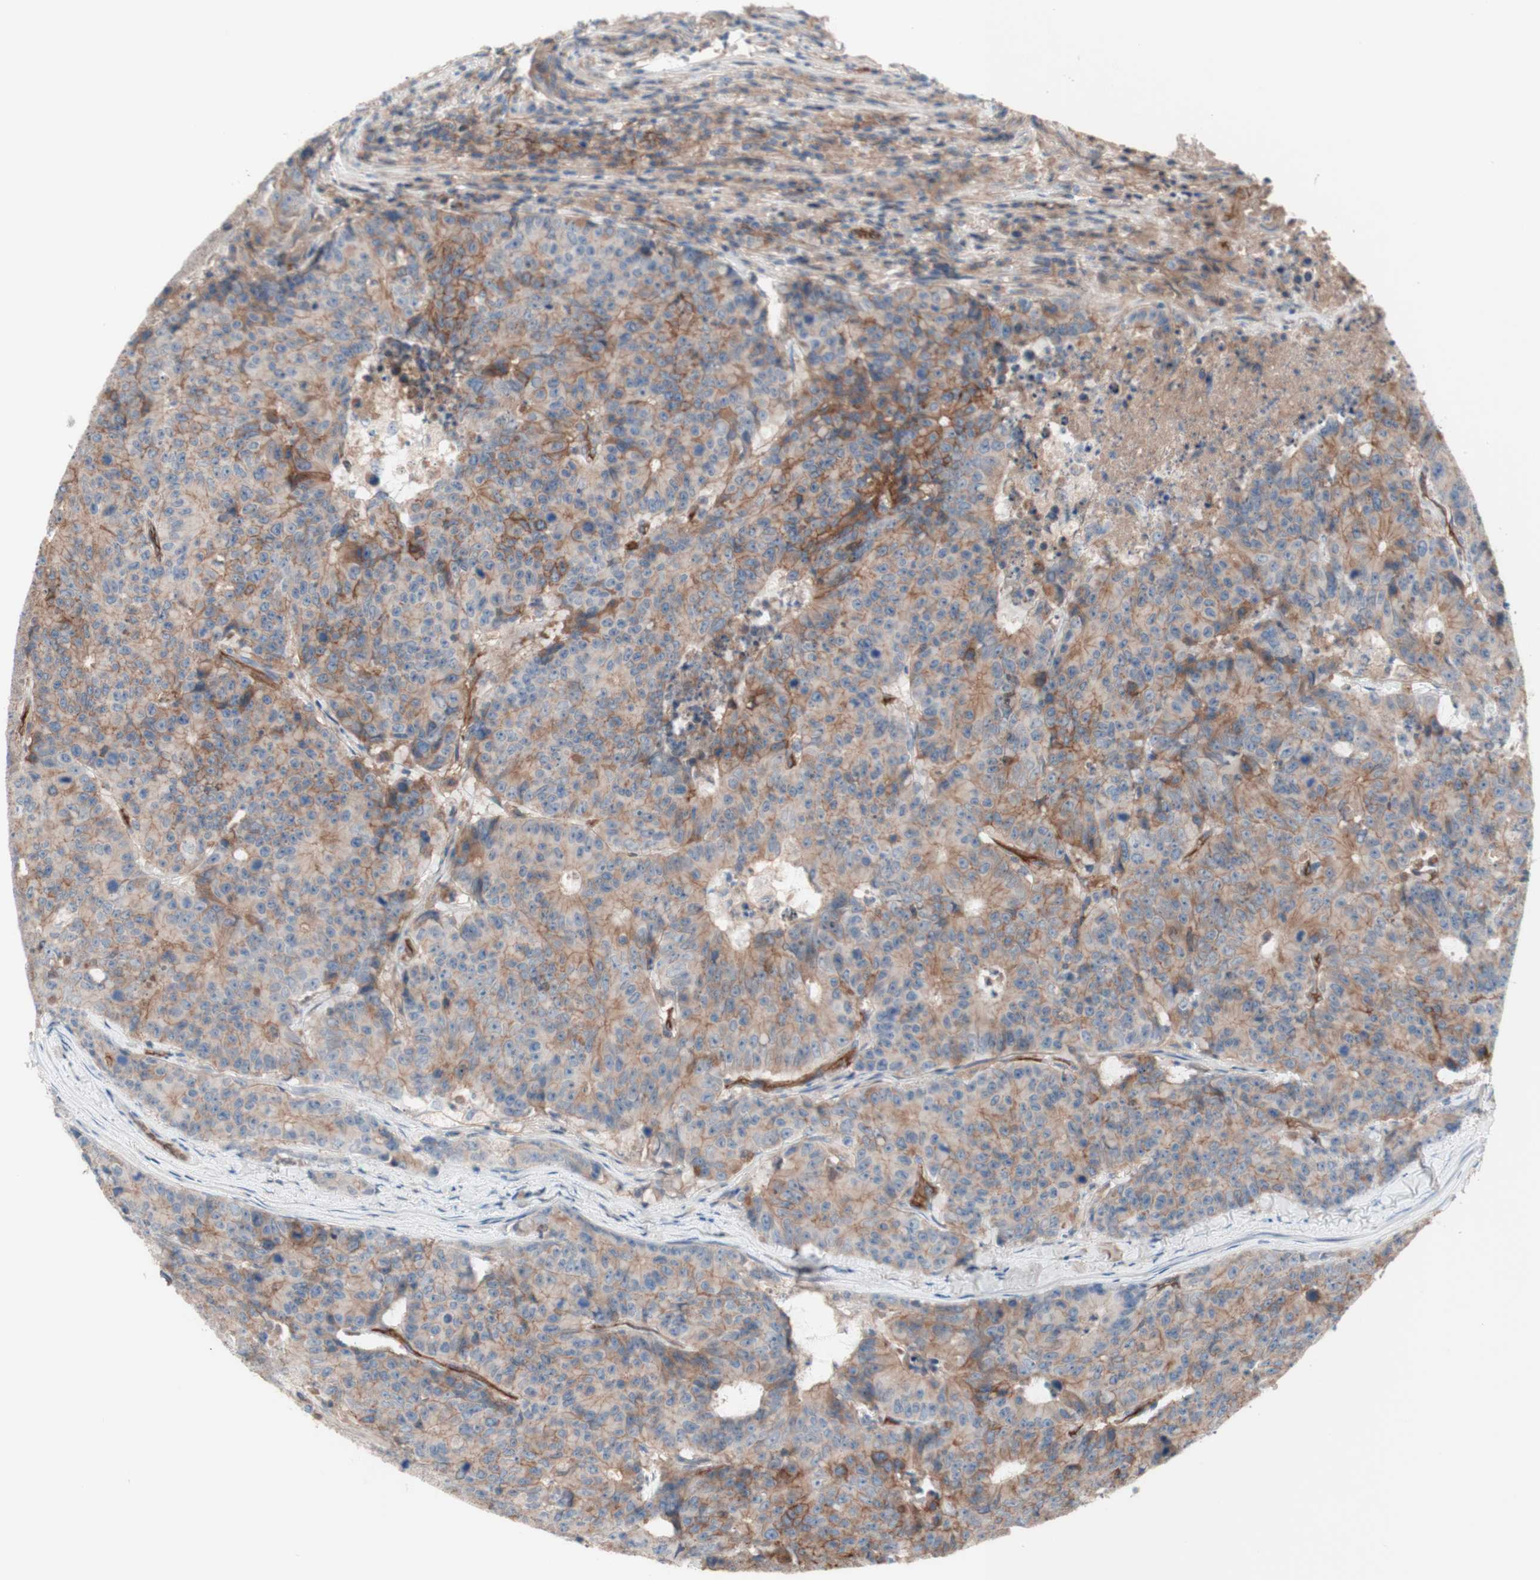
{"staining": {"intensity": "weak", "quantity": ">75%", "location": "cytoplasmic/membranous"}, "tissue": "colorectal cancer", "cell_type": "Tumor cells", "image_type": "cancer", "snomed": [{"axis": "morphology", "description": "Adenocarcinoma, NOS"}, {"axis": "topography", "description": "Colon"}], "caption": "Protein expression analysis of human colorectal cancer reveals weak cytoplasmic/membranous staining in about >75% of tumor cells. The protein is shown in brown color, while the nuclei are stained blue.", "gene": "CD46", "patient": {"sex": "female", "age": 86}}